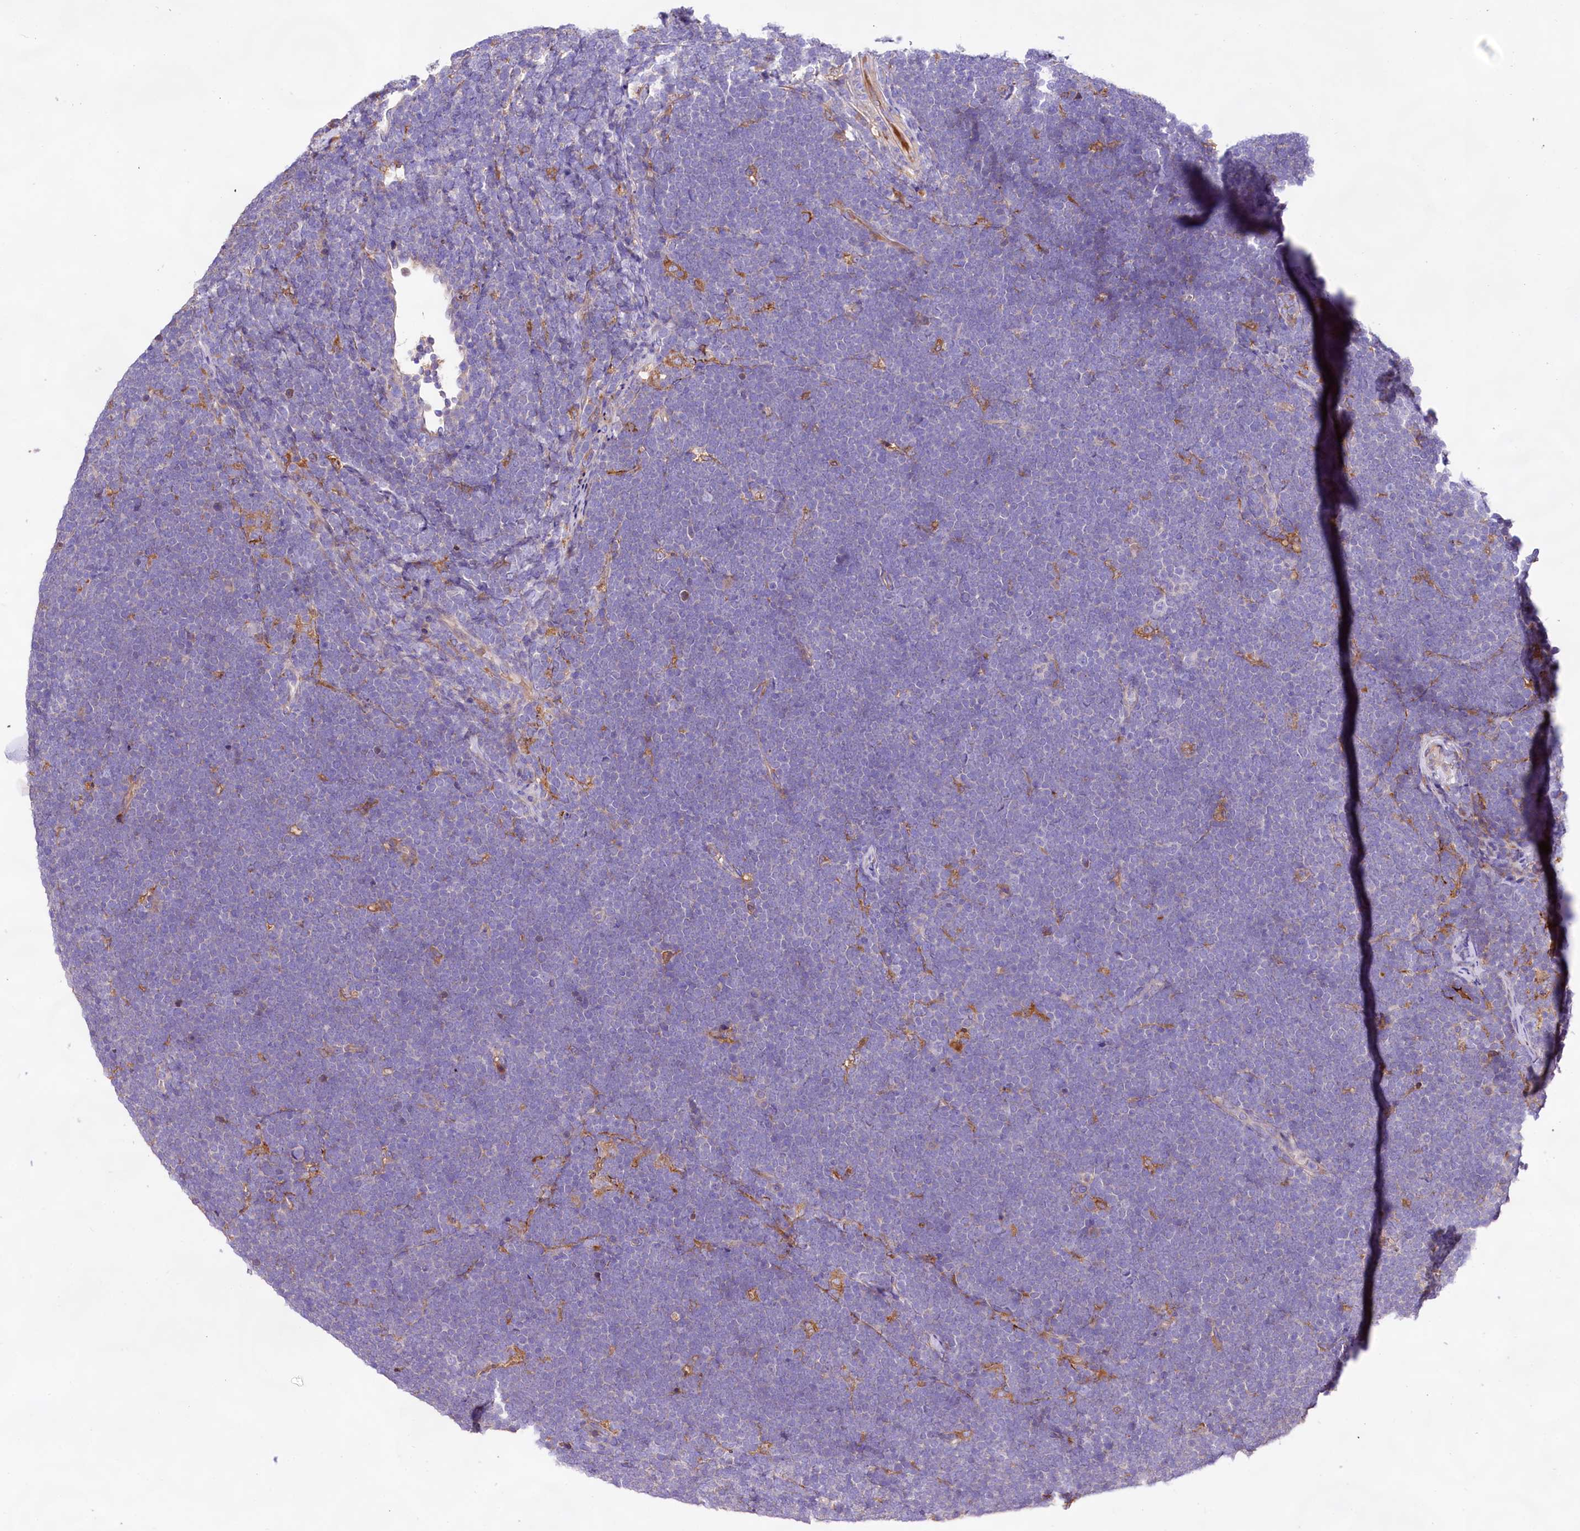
{"staining": {"intensity": "negative", "quantity": "none", "location": "none"}, "tissue": "lymphoma", "cell_type": "Tumor cells", "image_type": "cancer", "snomed": [{"axis": "morphology", "description": "Malignant lymphoma, non-Hodgkin's type, High grade"}, {"axis": "topography", "description": "Lymph node"}], "caption": "An immunohistochemistry (IHC) micrograph of lymphoma is shown. There is no staining in tumor cells of lymphoma.", "gene": "DMXL2", "patient": {"sex": "male", "age": 13}}